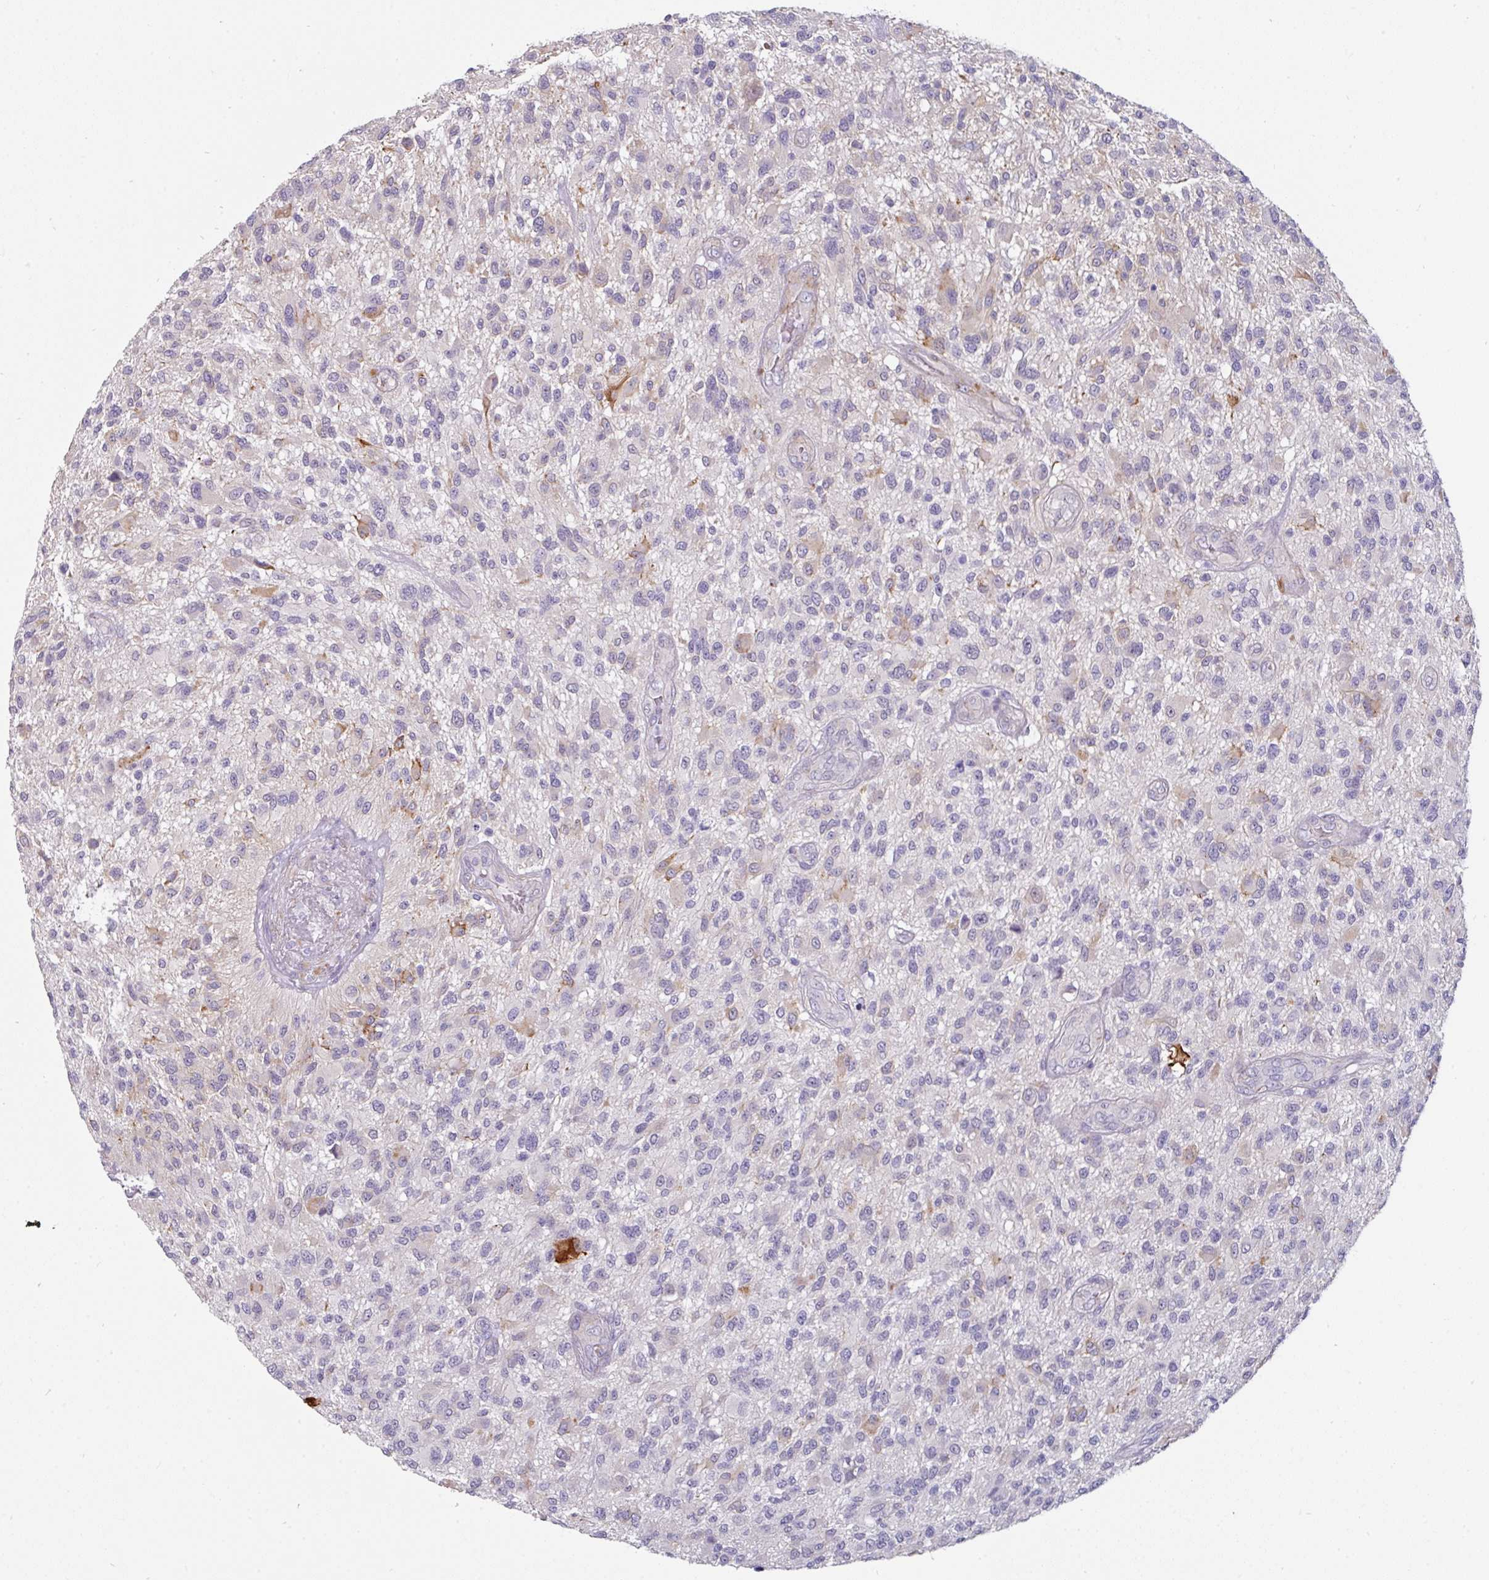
{"staining": {"intensity": "negative", "quantity": "none", "location": "none"}, "tissue": "glioma", "cell_type": "Tumor cells", "image_type": "cancer", "snomed": [{"axis": "morphology", "description": "Glioma, malignant, High grade"}, {"axis": "topography", "description": "Brain"}], "caption": "IHC of human malignant glioma (high-grade) demonstrates no staining in tumor cells.", "gene": "EYA3", "patient": {"sex": "male", "age": 47}}